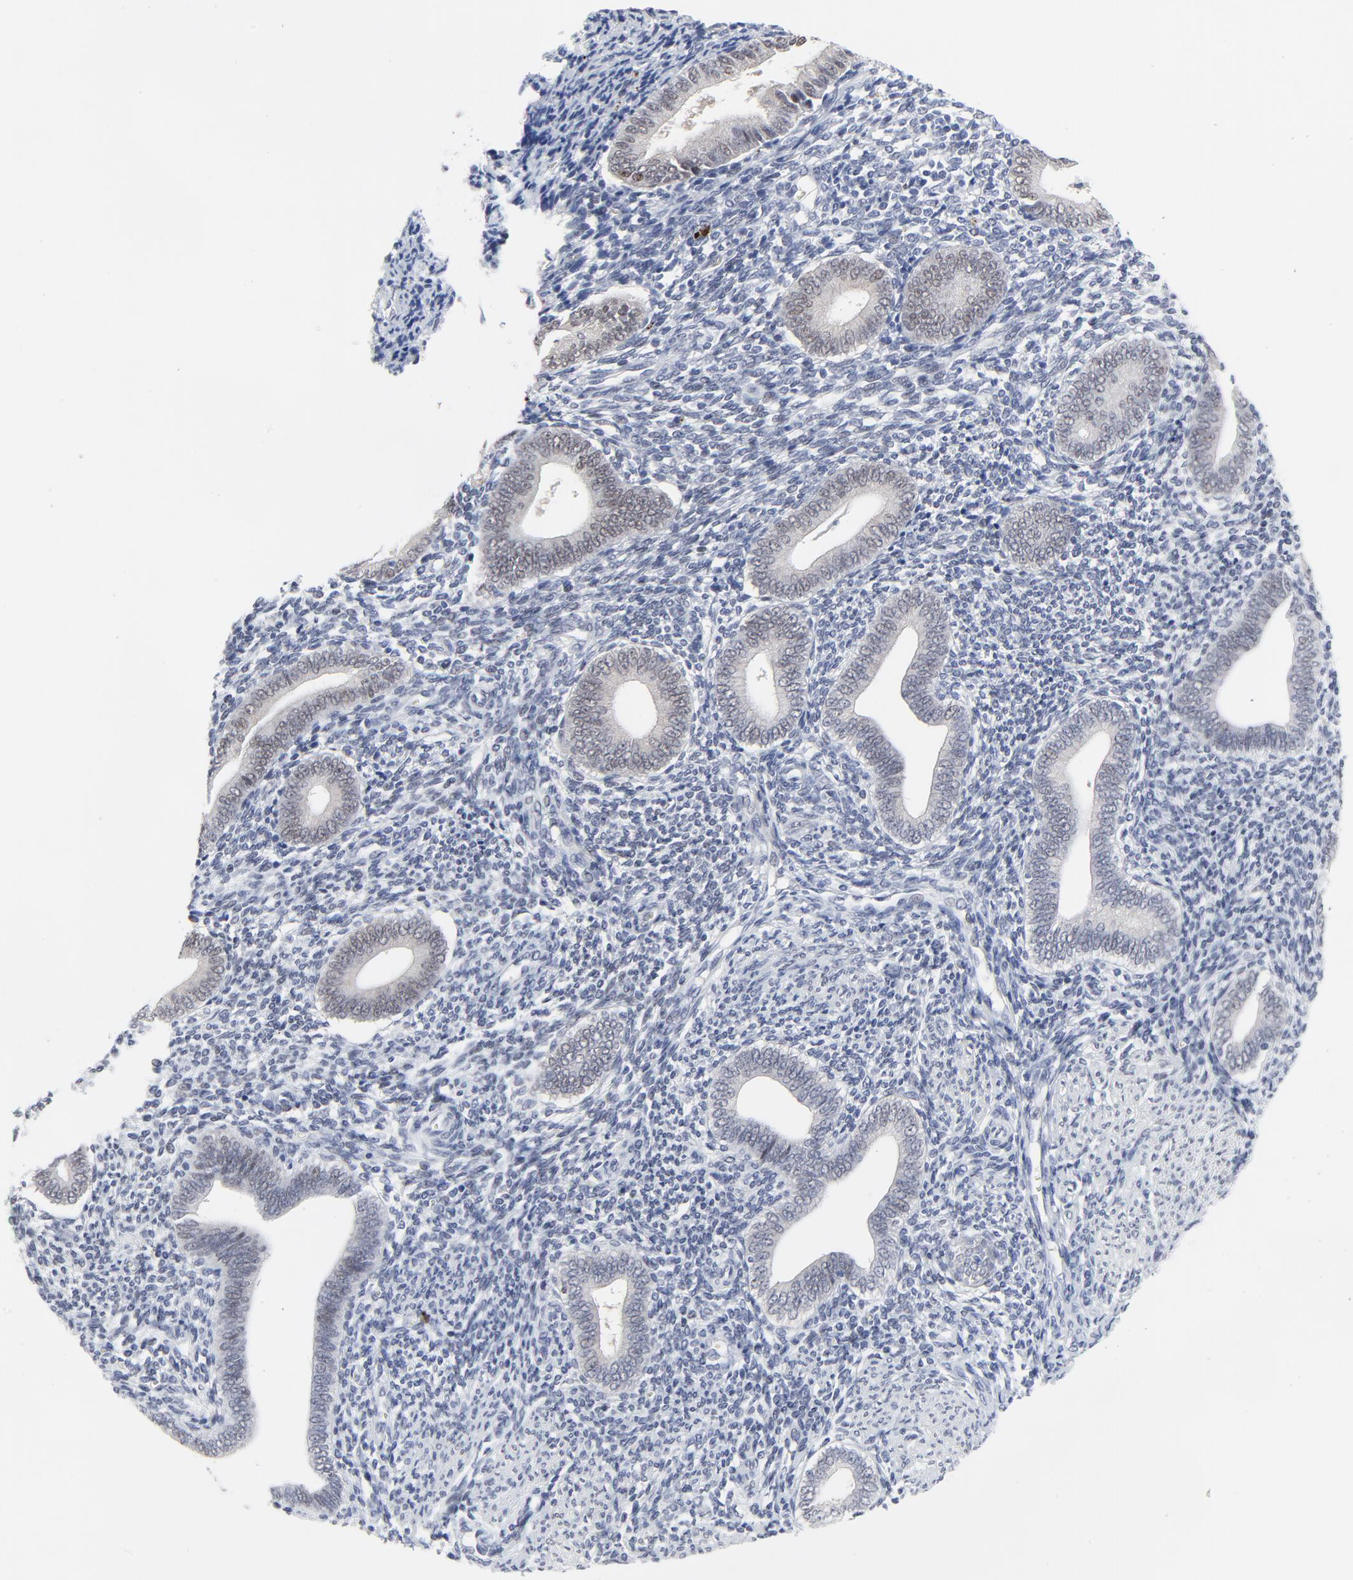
{"staining": {"intensity": "negative", "quantity": "none", "location": "none"}, "tissue": "endometrium", "cell_type": "Cells in endometrial stroma", "image_type": "normal", "snomed": [{"axis": "morphology", "description": "Normal tissue, NOS"}, {"axis": "topography", "description": "Uterus"}, {"axis": "topography", "description": "Endometrium"}], "caption": "High power microscopy photomicrograph of an immunohistochemistry micrograph of benign endometrium, revealing no significant staining in cells in endometrial stroma.", "gene": "ZNF589", "patient": {"sex": "female", "age": 33}}